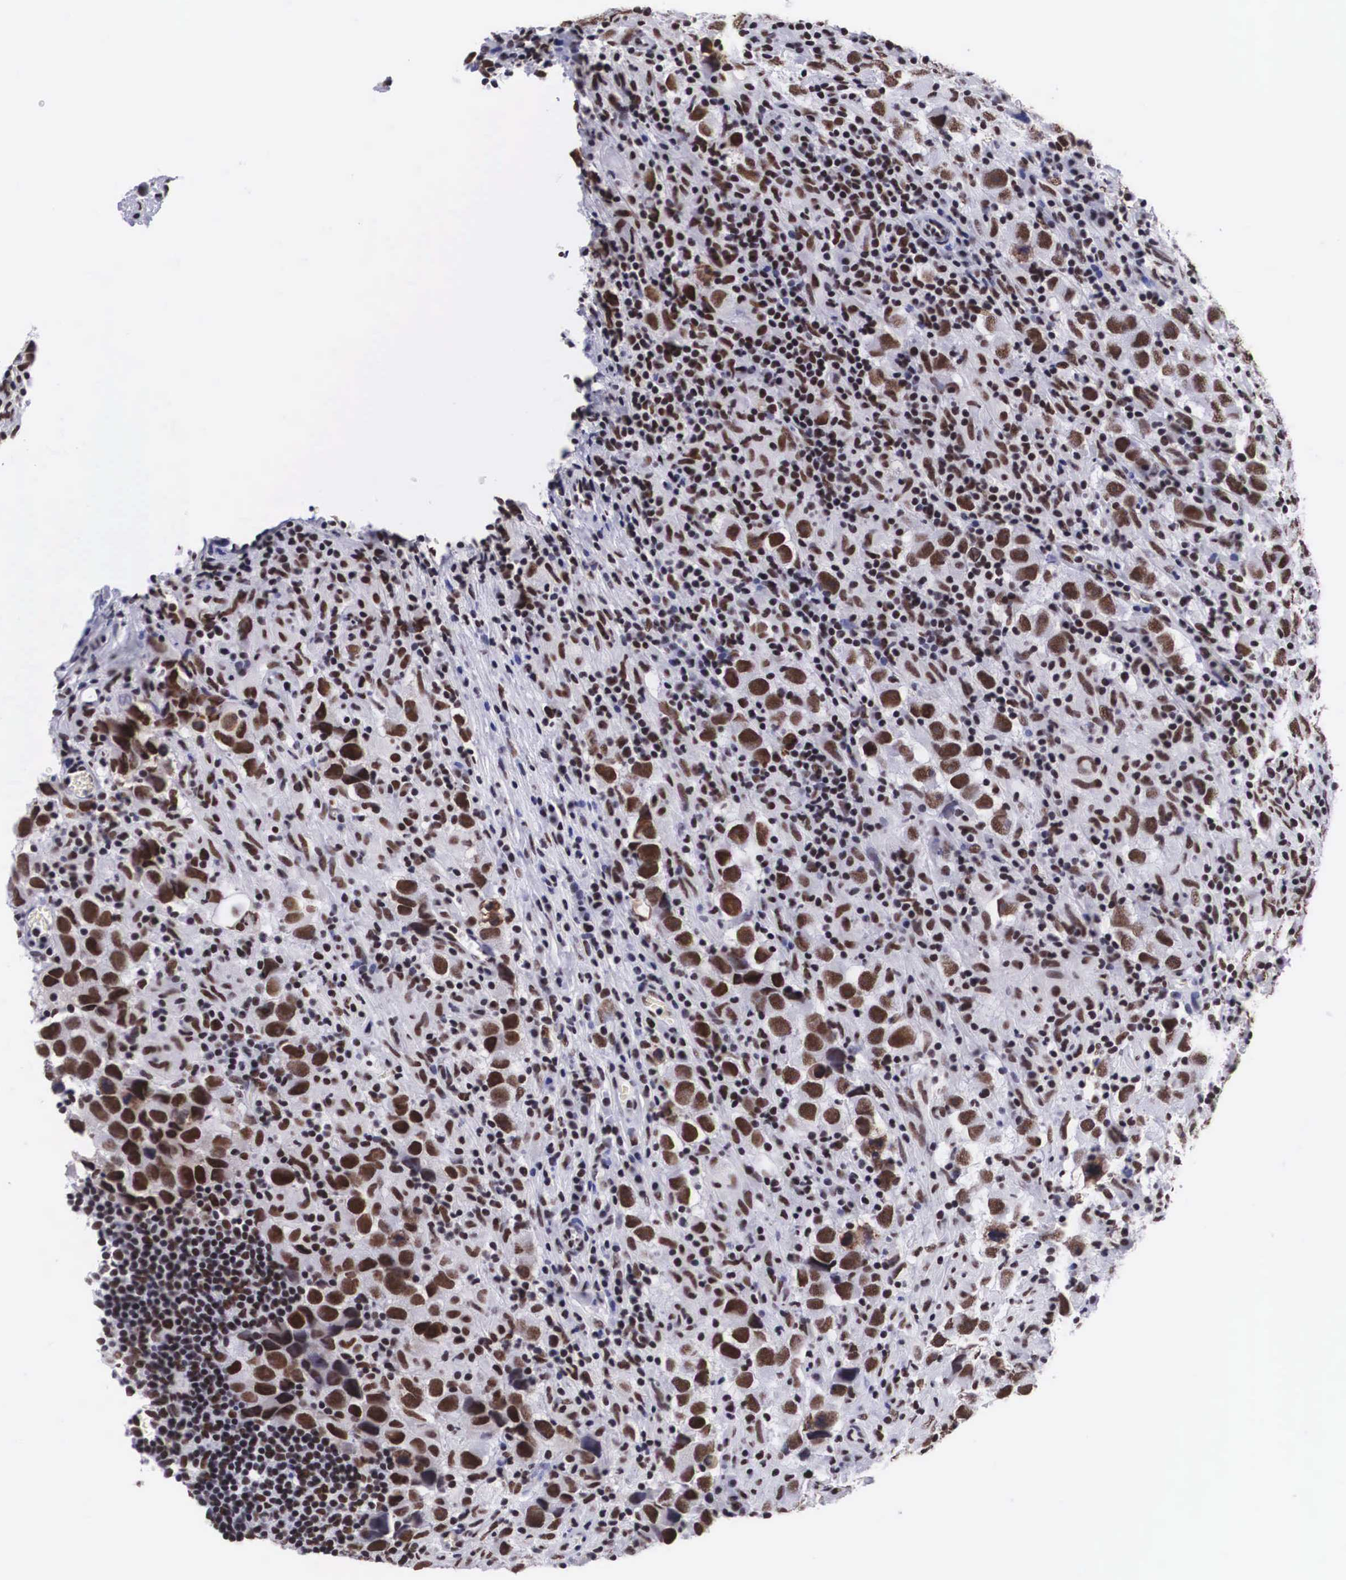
{"staining": {"intensity": "moderate", "quantity": ">75%", "location": "nuclear"}, "tissue": "testis cancer", "cell_type": "Tumor cells", "image_type": "cancer", "snomed": [{"axis": "morphology", "description": "Carcinoma, Embryonal, NOS"}, {"axis": "topography", "description": "Testis"}], "caption": "A histopathology image of human testis embryonal carcinoma stained for a protein demonstrates moderate nuclear brown staining in tumor cells.", "gene": "SF3A1", "patient": {"sex": "male", "age": 21}}